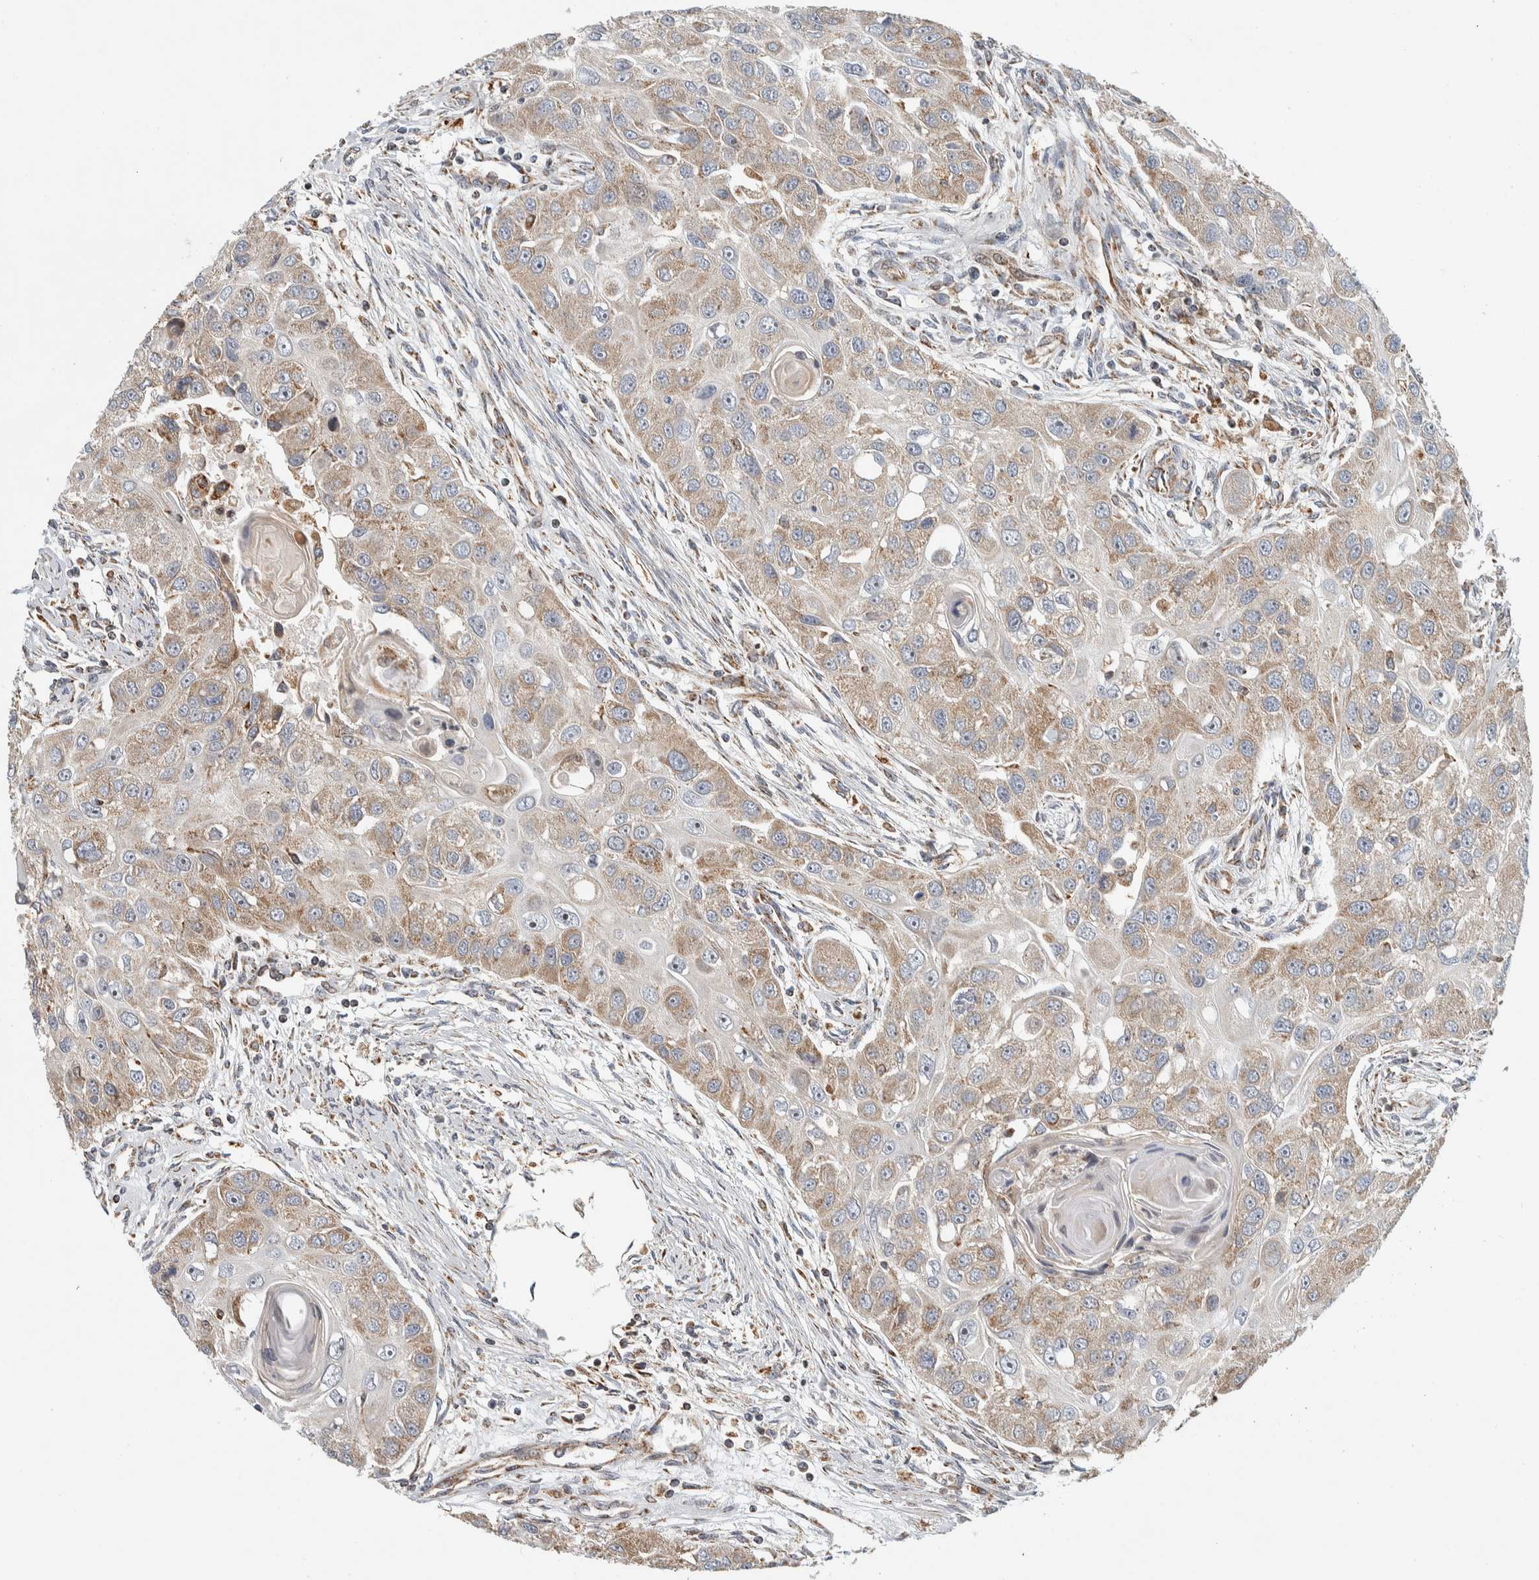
{"staining": {"intensity": "weak", "quantity": ">75%", "location": "cytoplasmic/membranous"}, "tissue": "head and neck cancer", "cell_type": "Tumor cells", "image_type": "cancer", "snomed": [{"axis": "morphology", "description": "Normal tissue, NOS"}, {"axis": "morphology", "description": "Squamous cell carcinoma, NOS"}, {"axis": "topography", "description": "Skeletal muscle"}, {"axis": "topography", "description": "Head-Neck"}], "caption": "This histopathology image displays IHC staining of head and neck squamous cell carcinoma, with low weak cytoplasmic/membranous expression in about >75% of tumor cells.", "gene": "AFP", "patient": {"sex": "male", "age": 51}}